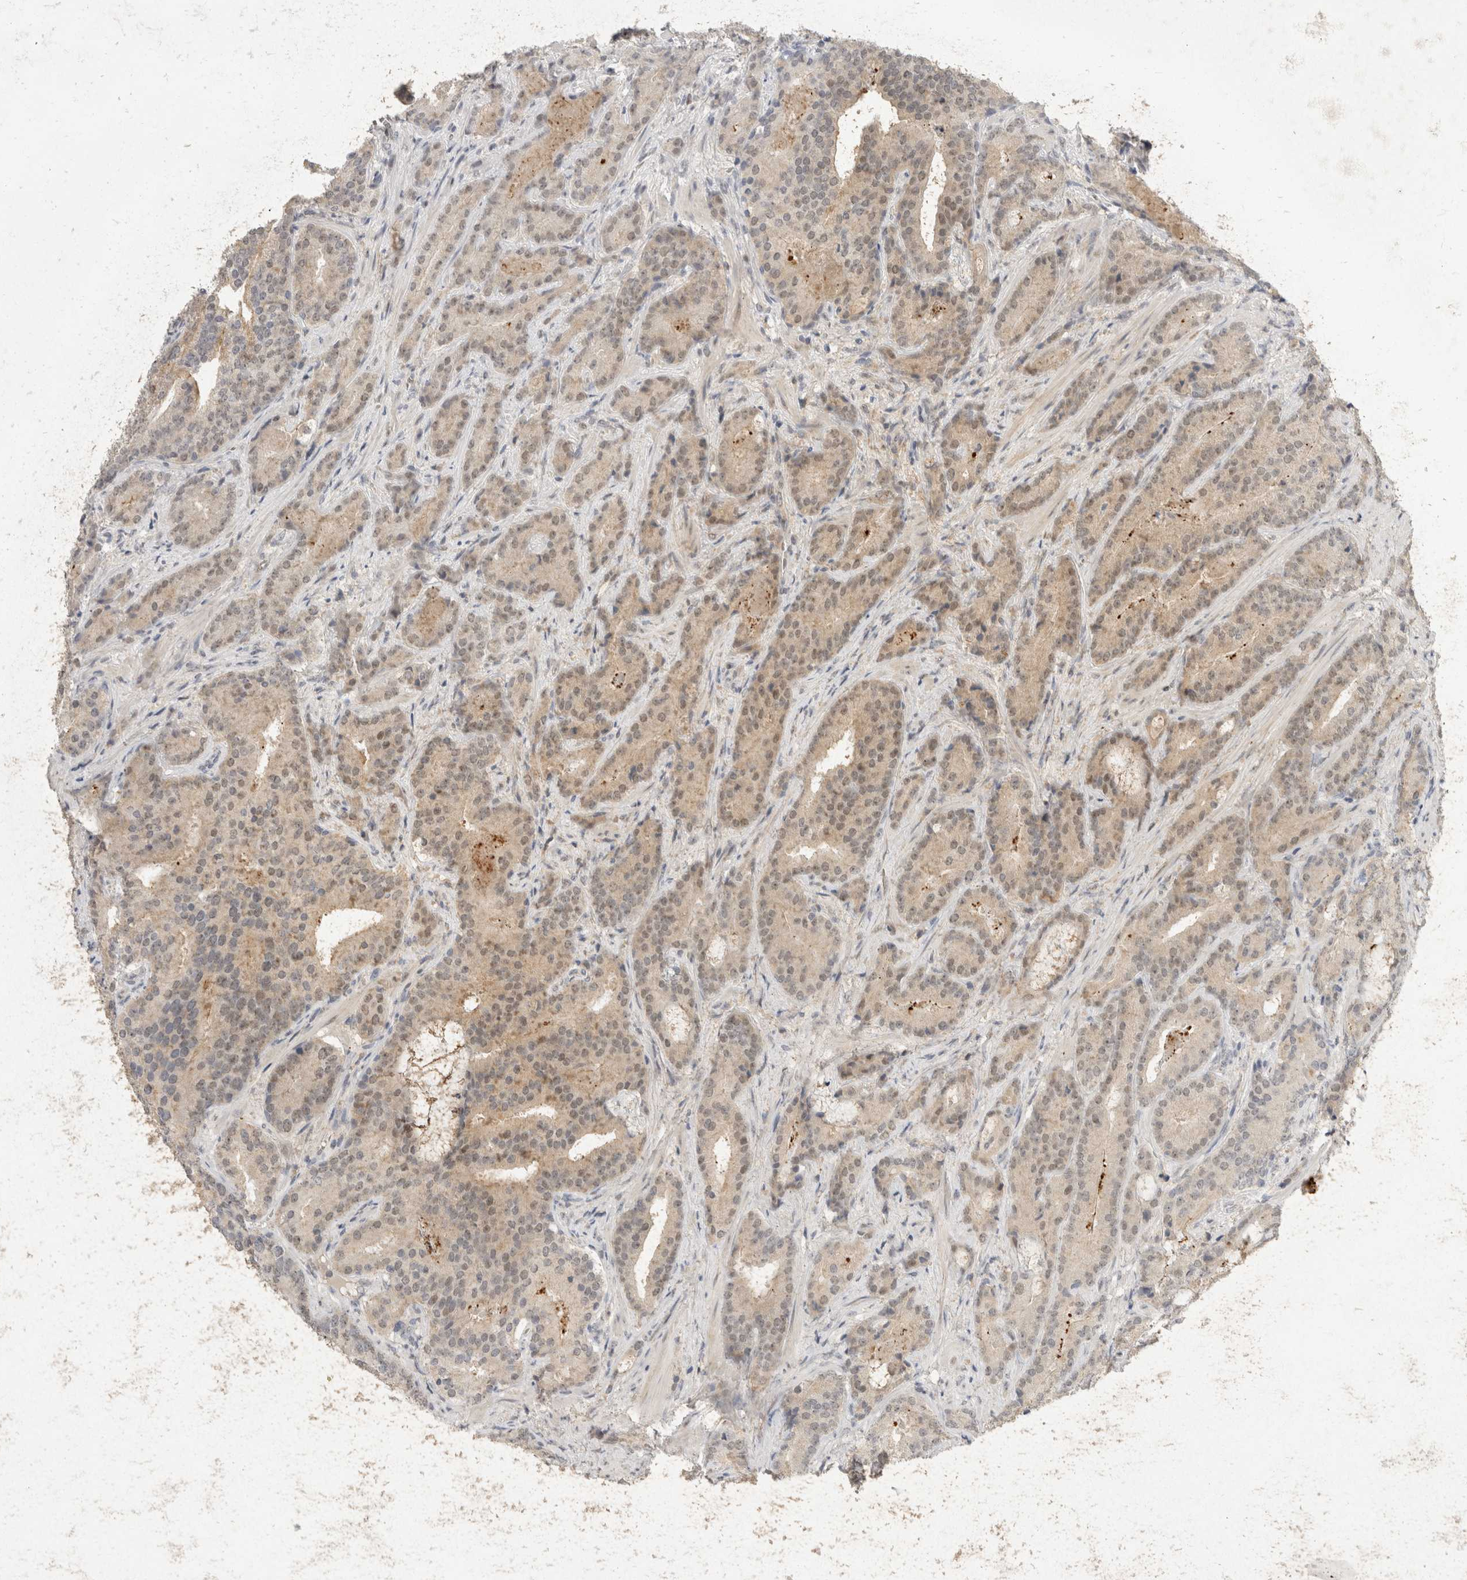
{"staining": {"intensity": "weak", "quantity": "25%-75%", "location": "cytoplasmic/membranous,nuclear"}, "tissue": "prostate cancer", "cell_type": "Tumor cells", "image_type": "cancer", "snomed": [{"axis": "morphology", "description": "Adenocarcinoma, Low grade"}, {"axis": "topography", "description": "Prostate"}], "caption": "Immunohistochemical staining of human prostate adenocarcinoma (low-grade) shows low levels of weak cytoplasmic/membranous and nuclear protein staining in about 25%-75% of tumor cells. (DAB IHC, brown staining for protein, blue staining for nuclei).", "gene": "TOM1L2", "patient": {"sex": "male", "age": 67}}